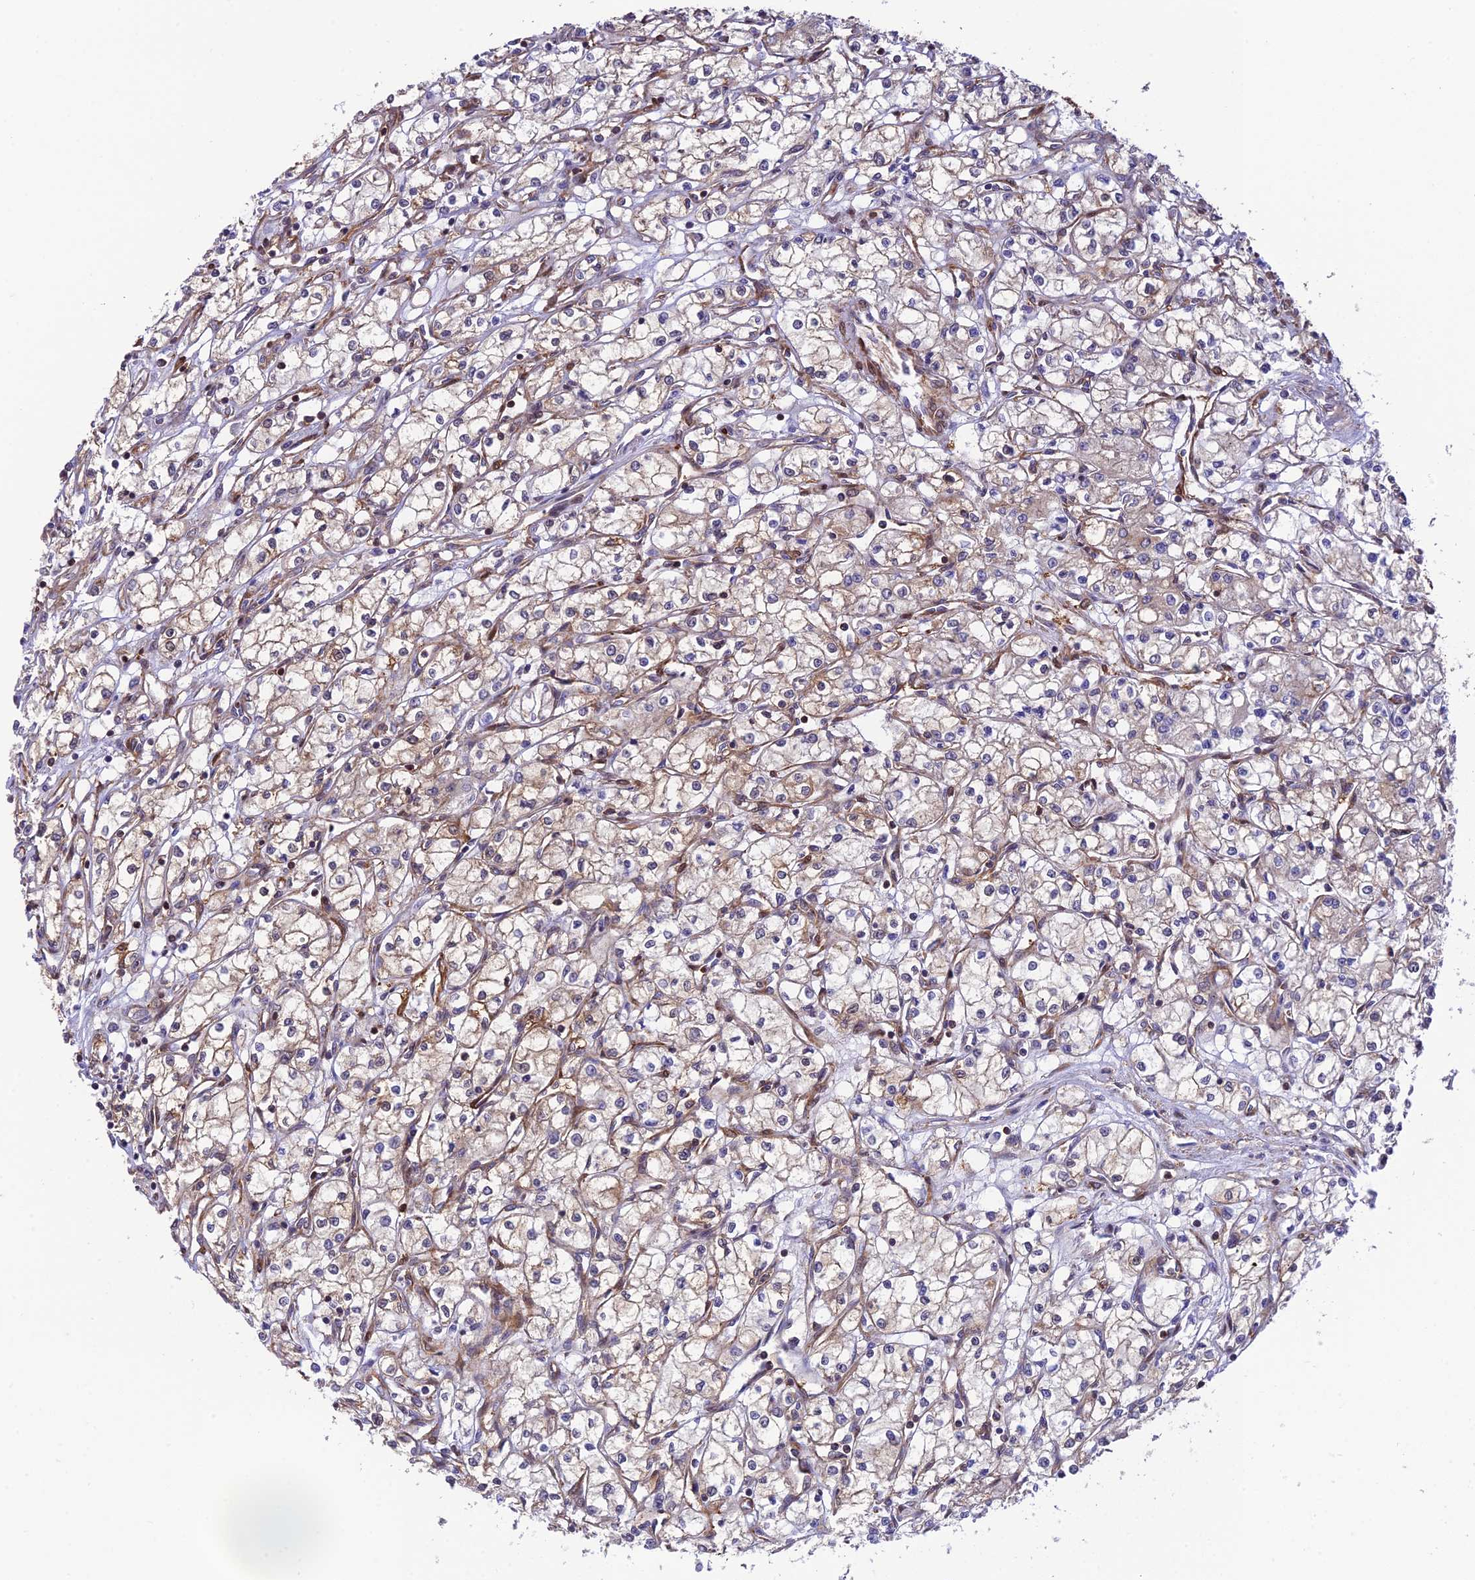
{"staining": {"intensity": "weak", "quantity": "25%-75%", "location": "cytoplasmic/membranous"}, "tissue": "renal cancer", "cell_type": "Tumor cells", "image_type": "cancer", "snomed": [{"axis": "morphology", "description": "Adenocarcinoma, NOS"}, {"axis": "topography", "description": "Kidney"}], "caption": "Adenocarcinoma (renal) stained with DAB immunohistochemistry shows low levels of weak cytoplasmic/membranous positivity in about 25%-75% of tumor cells.", "gene": "EVI5L", "patient": {"sex": "male", "age": 59}}